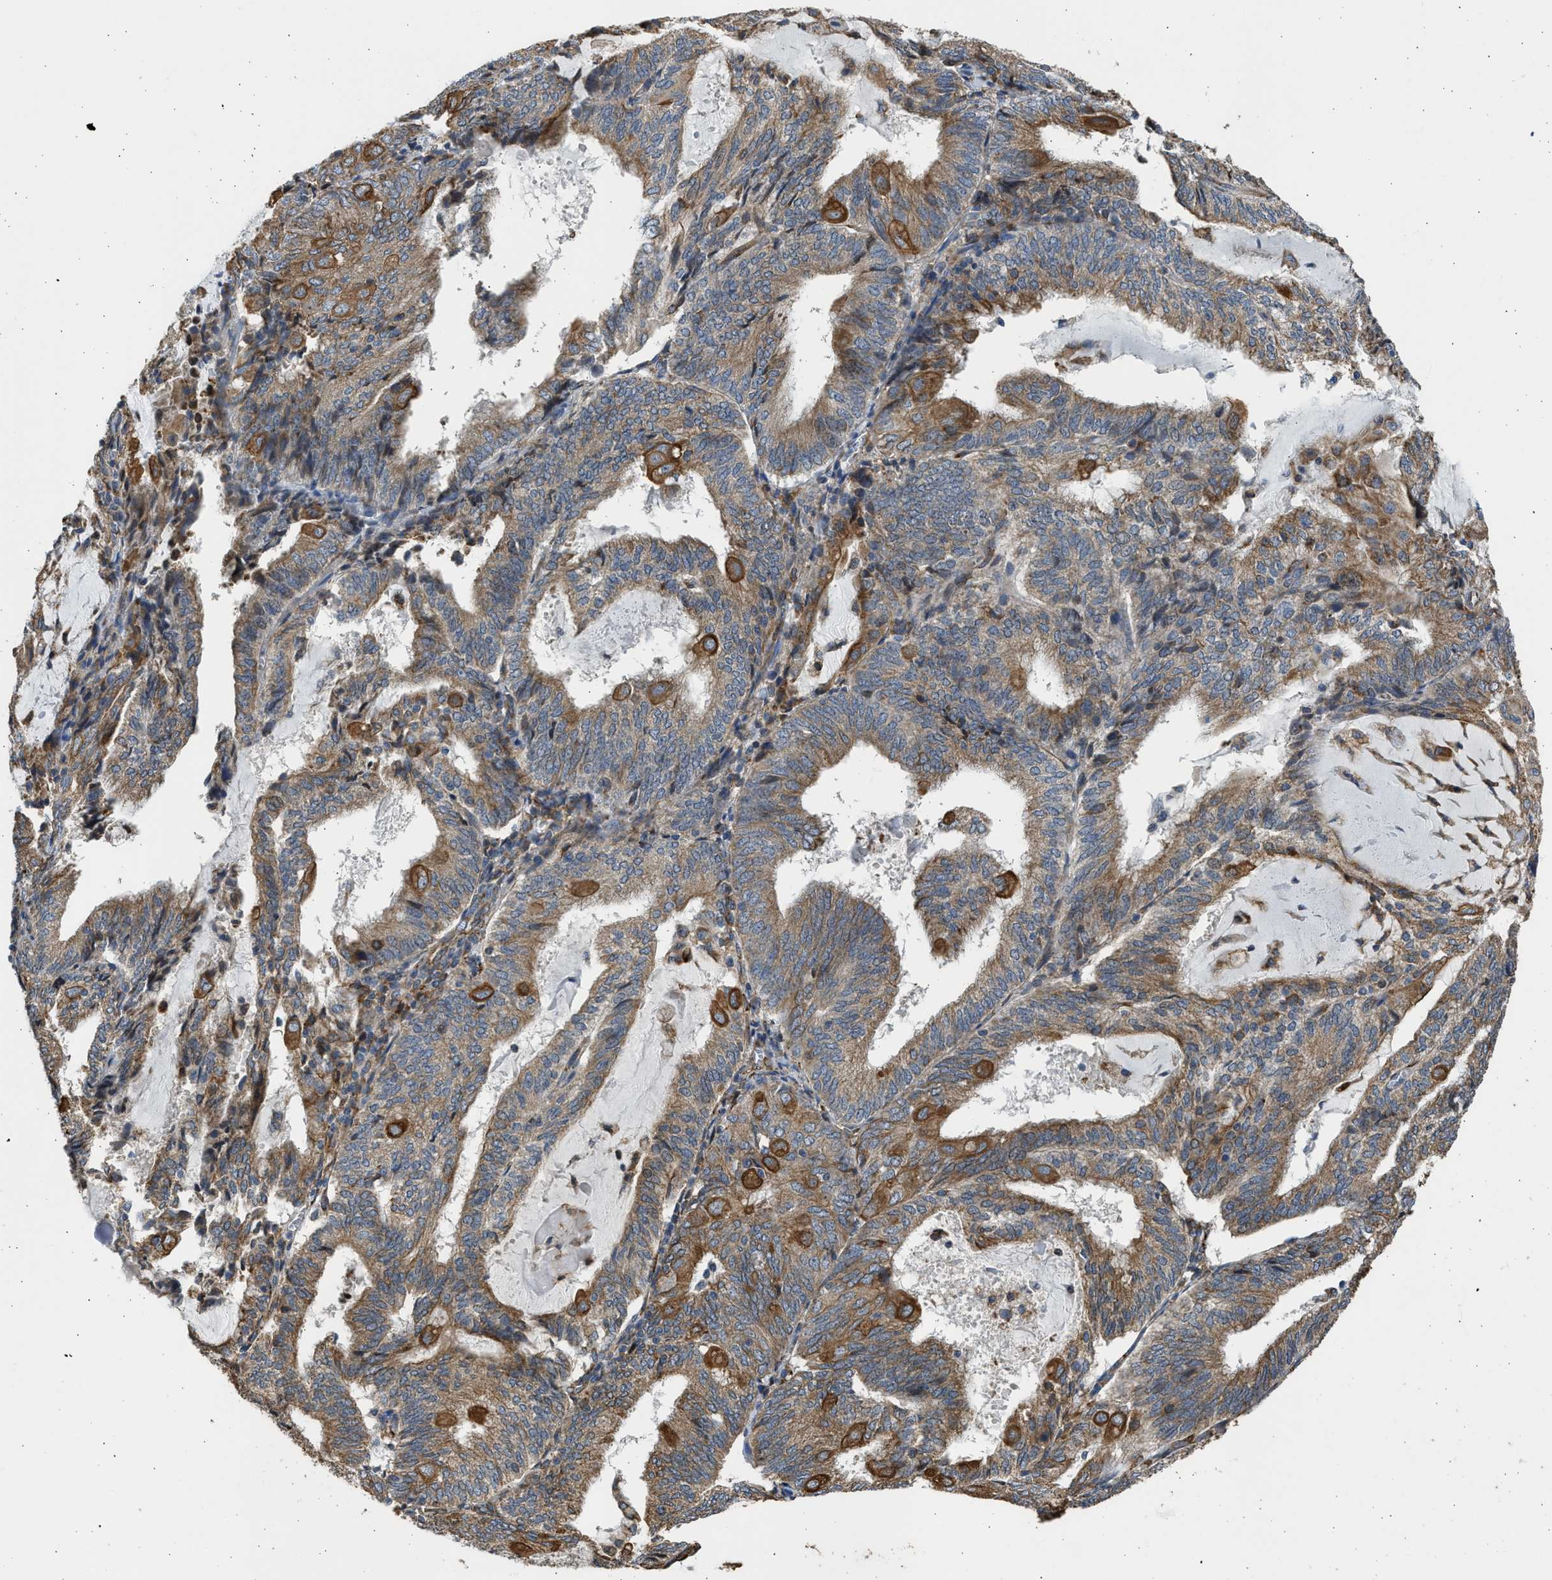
{"staining": {"intensity": "strong", "quantity": "25%-75%", "location": "cytoplasmic/membranous"}, "tissue": "endometrial cancer", "cell_type": "Tumor cells", "image_type": "cancer", "snomed": [{"axis": "morphology", "description": "Adenocarcinoma, NOS"}, {"axis": "topography", "description": "Endometrium"}], "caption": "Protein staining of endometrial adenocarcinoma tissue exhibits strong cytoplasmic/membranous positivity in approximately 25%-75% of tumor cells.", "gene": "PLD2", "patient": {"sex": "female", "age": 81}}